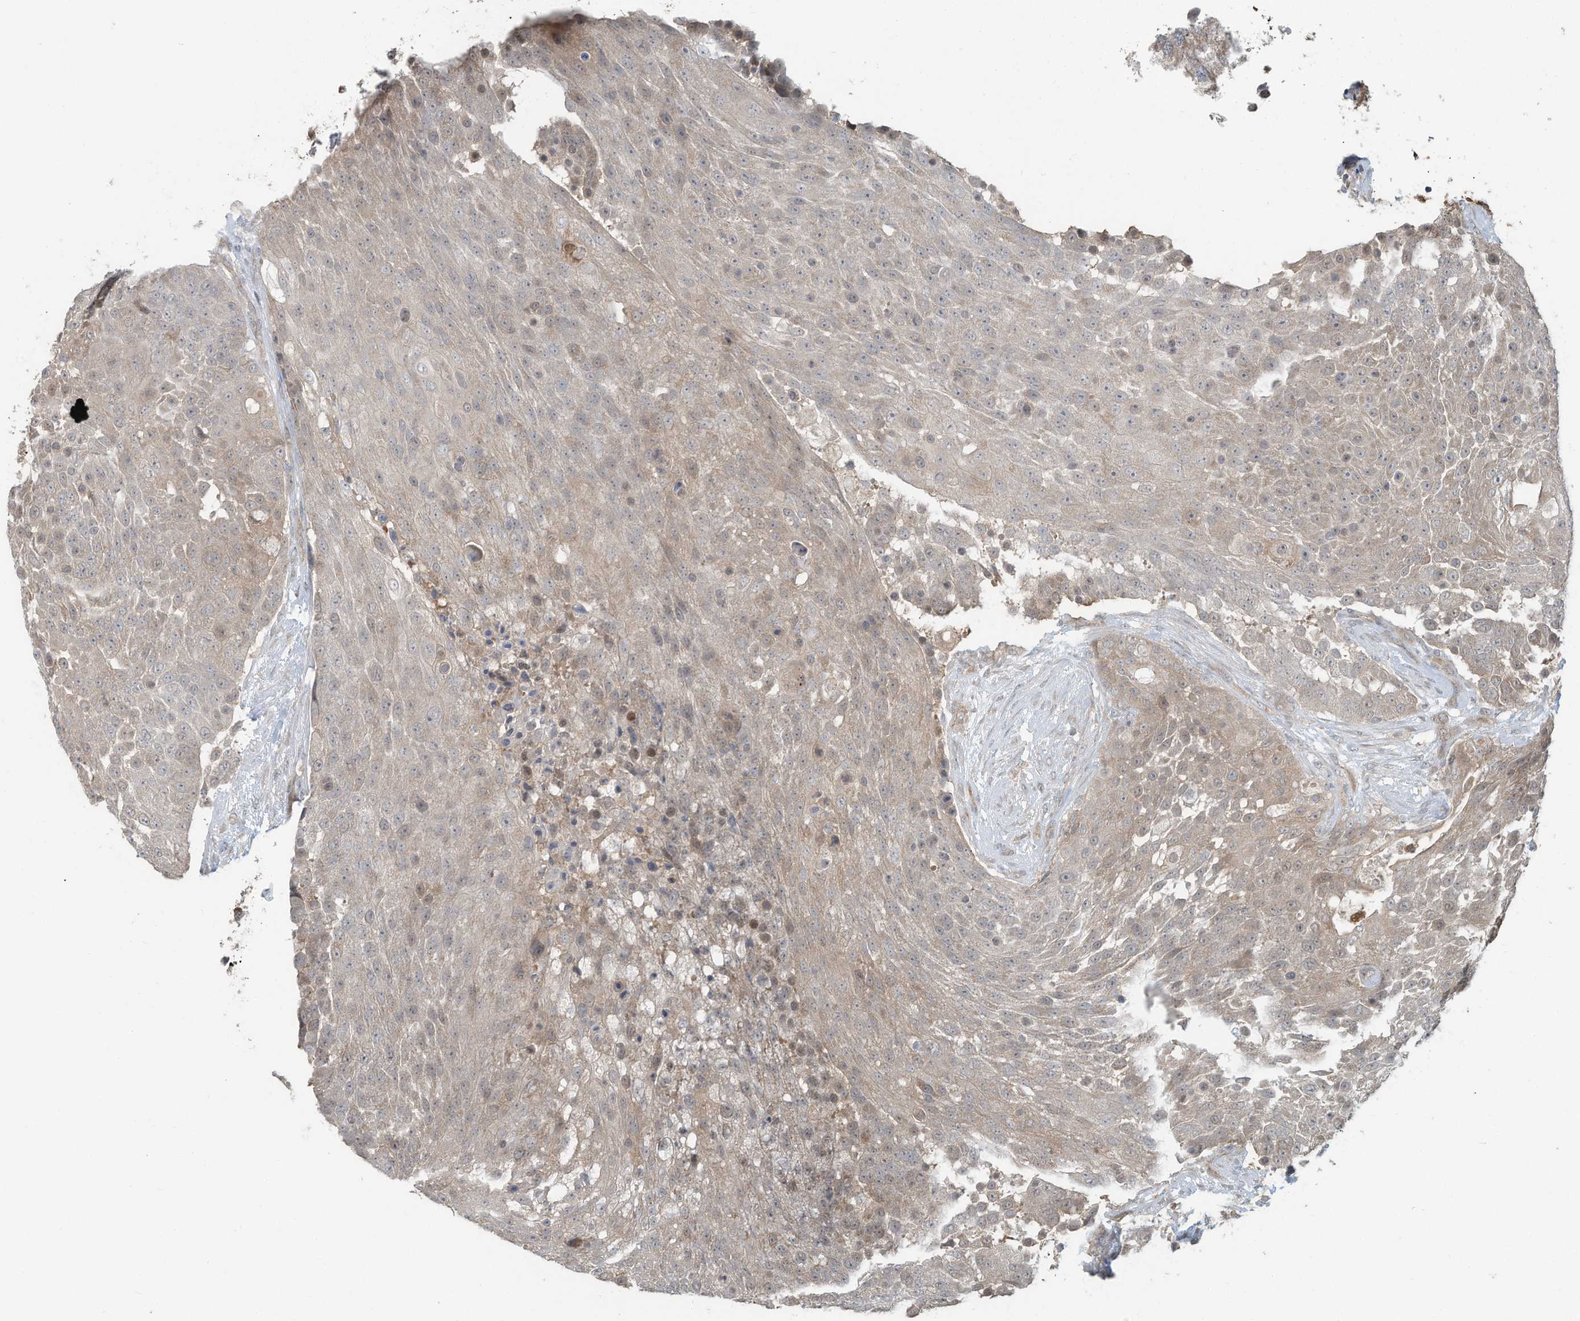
{"staining": {"intensity": "moderate", "quantity": "25%-75%", "location": "cytoplasmic/membranous"}, "tissue": "urothelial cancer", "cell_type": "Tumor cells", "image_type": "cancer", "snomed": [{"axis": "morphology", "description": "Urothelial carcinoma, High grade"}, {"axis": "topography", "description": "Urinary bladder"}], "caption": "Approximately 25%-75% of tumor cells in human urothelial cancer show moderate cytoplasmic/membranous protein staining as visualized by brown immunohistochemical staining.", "gene": "ERI2", "patient": {"sex": "female", "age": 63}}